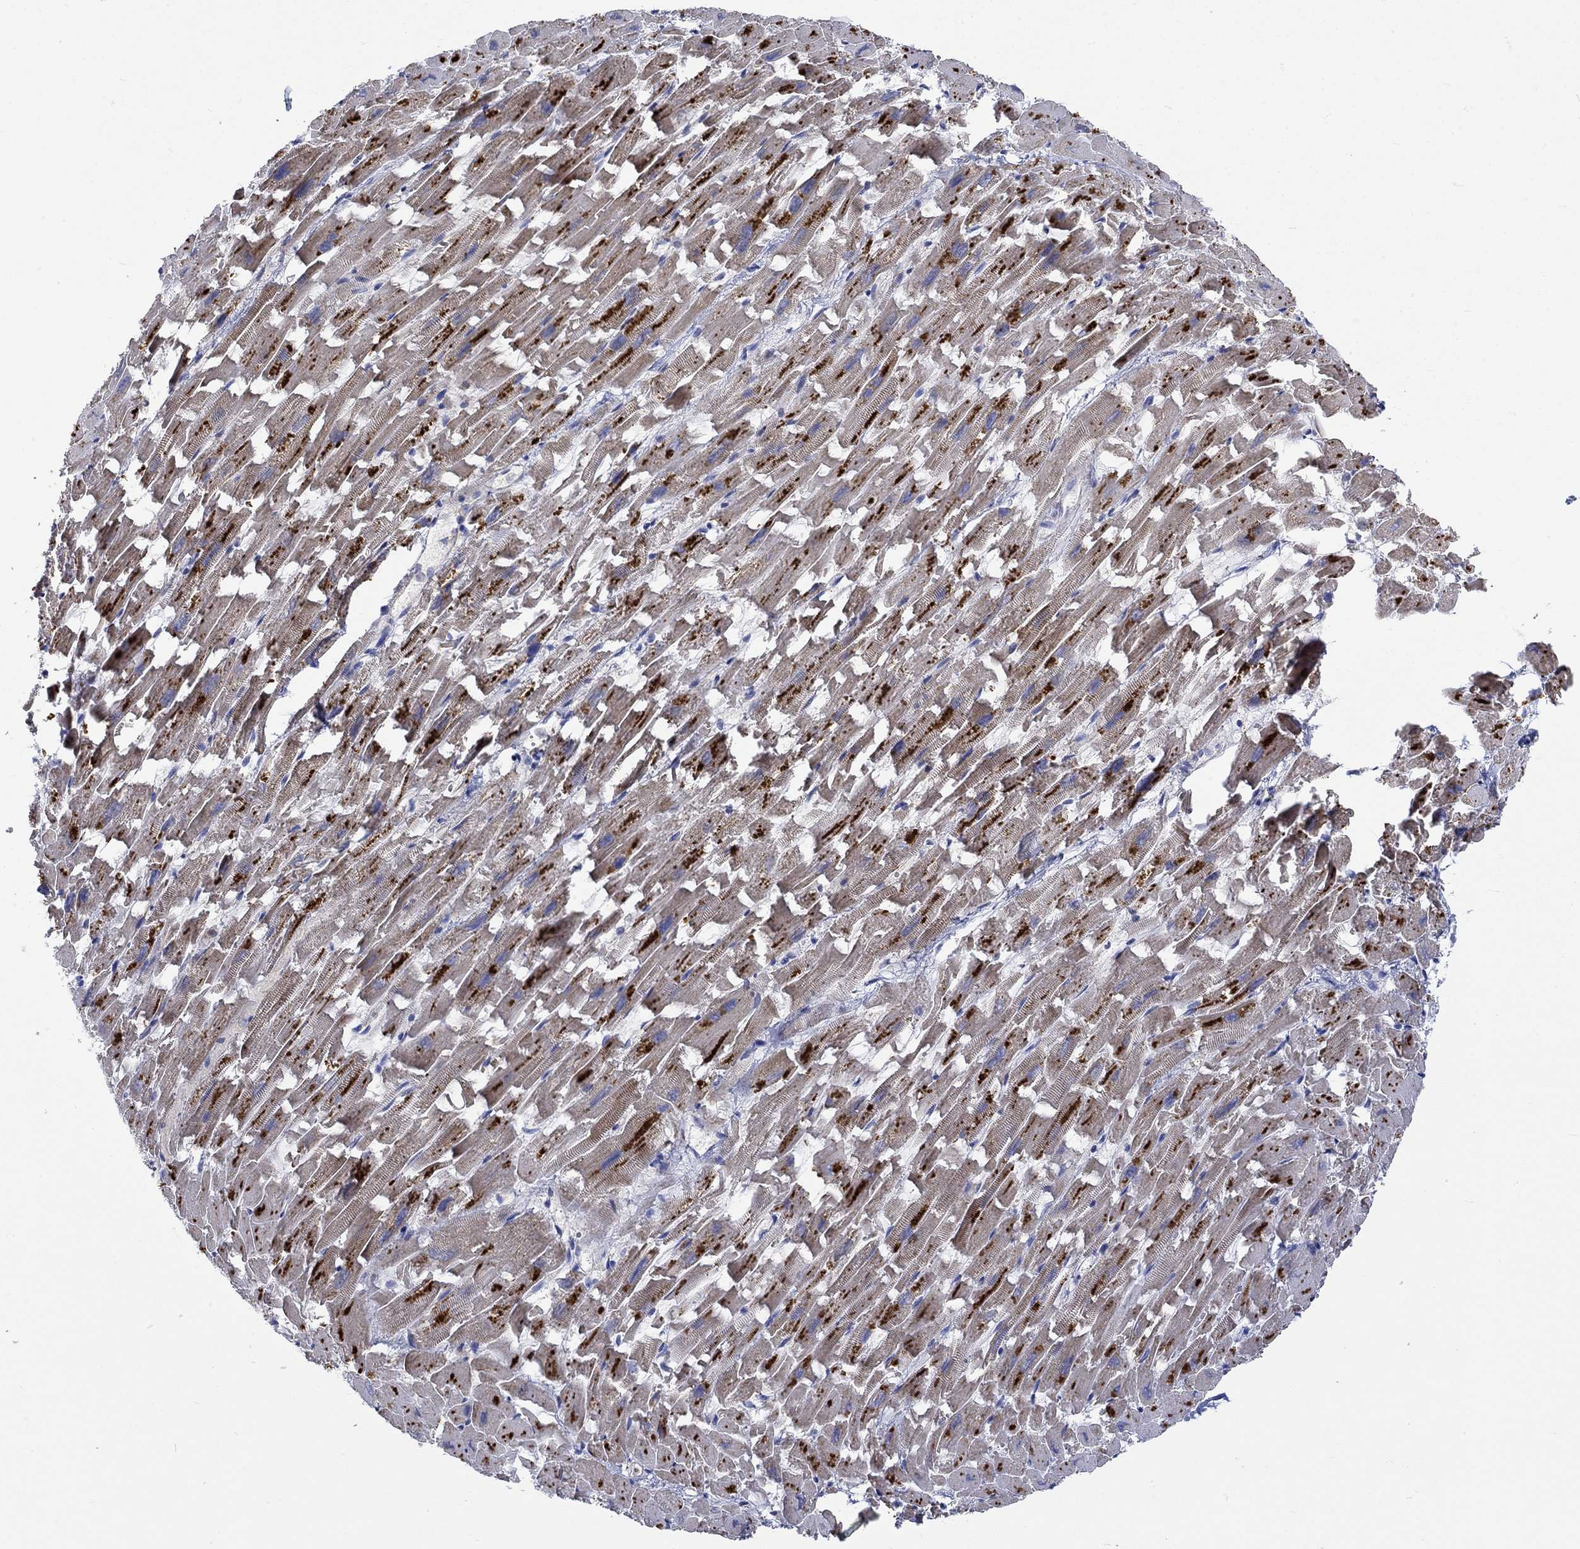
{"staining": {"intensity": "negative", "quantity": "none", "location": "none"}, "tissue": "heart muscle", "cell_type": "Cardiomyocytes", "image_type": "normal", "snomed": [{"axis": "morphology", "description": "Normal tissue, NOS"}, {"axis": "topography", "description": "Heart"}], "caption": "High power microscopy histopathology image of an immunohistochemistry (IHC) histopathology image of benign heart muscle, revealing no significant expression in cardiomyocytes. Brightfield microscopy of immunohistochemistry stained with DAB (3,3'-diaminobenzidine) (brown) and hematoxylin (blue), captured at high magnification.", "gene": "WASF1", "patient": {"sex": "female", "age": 64}}